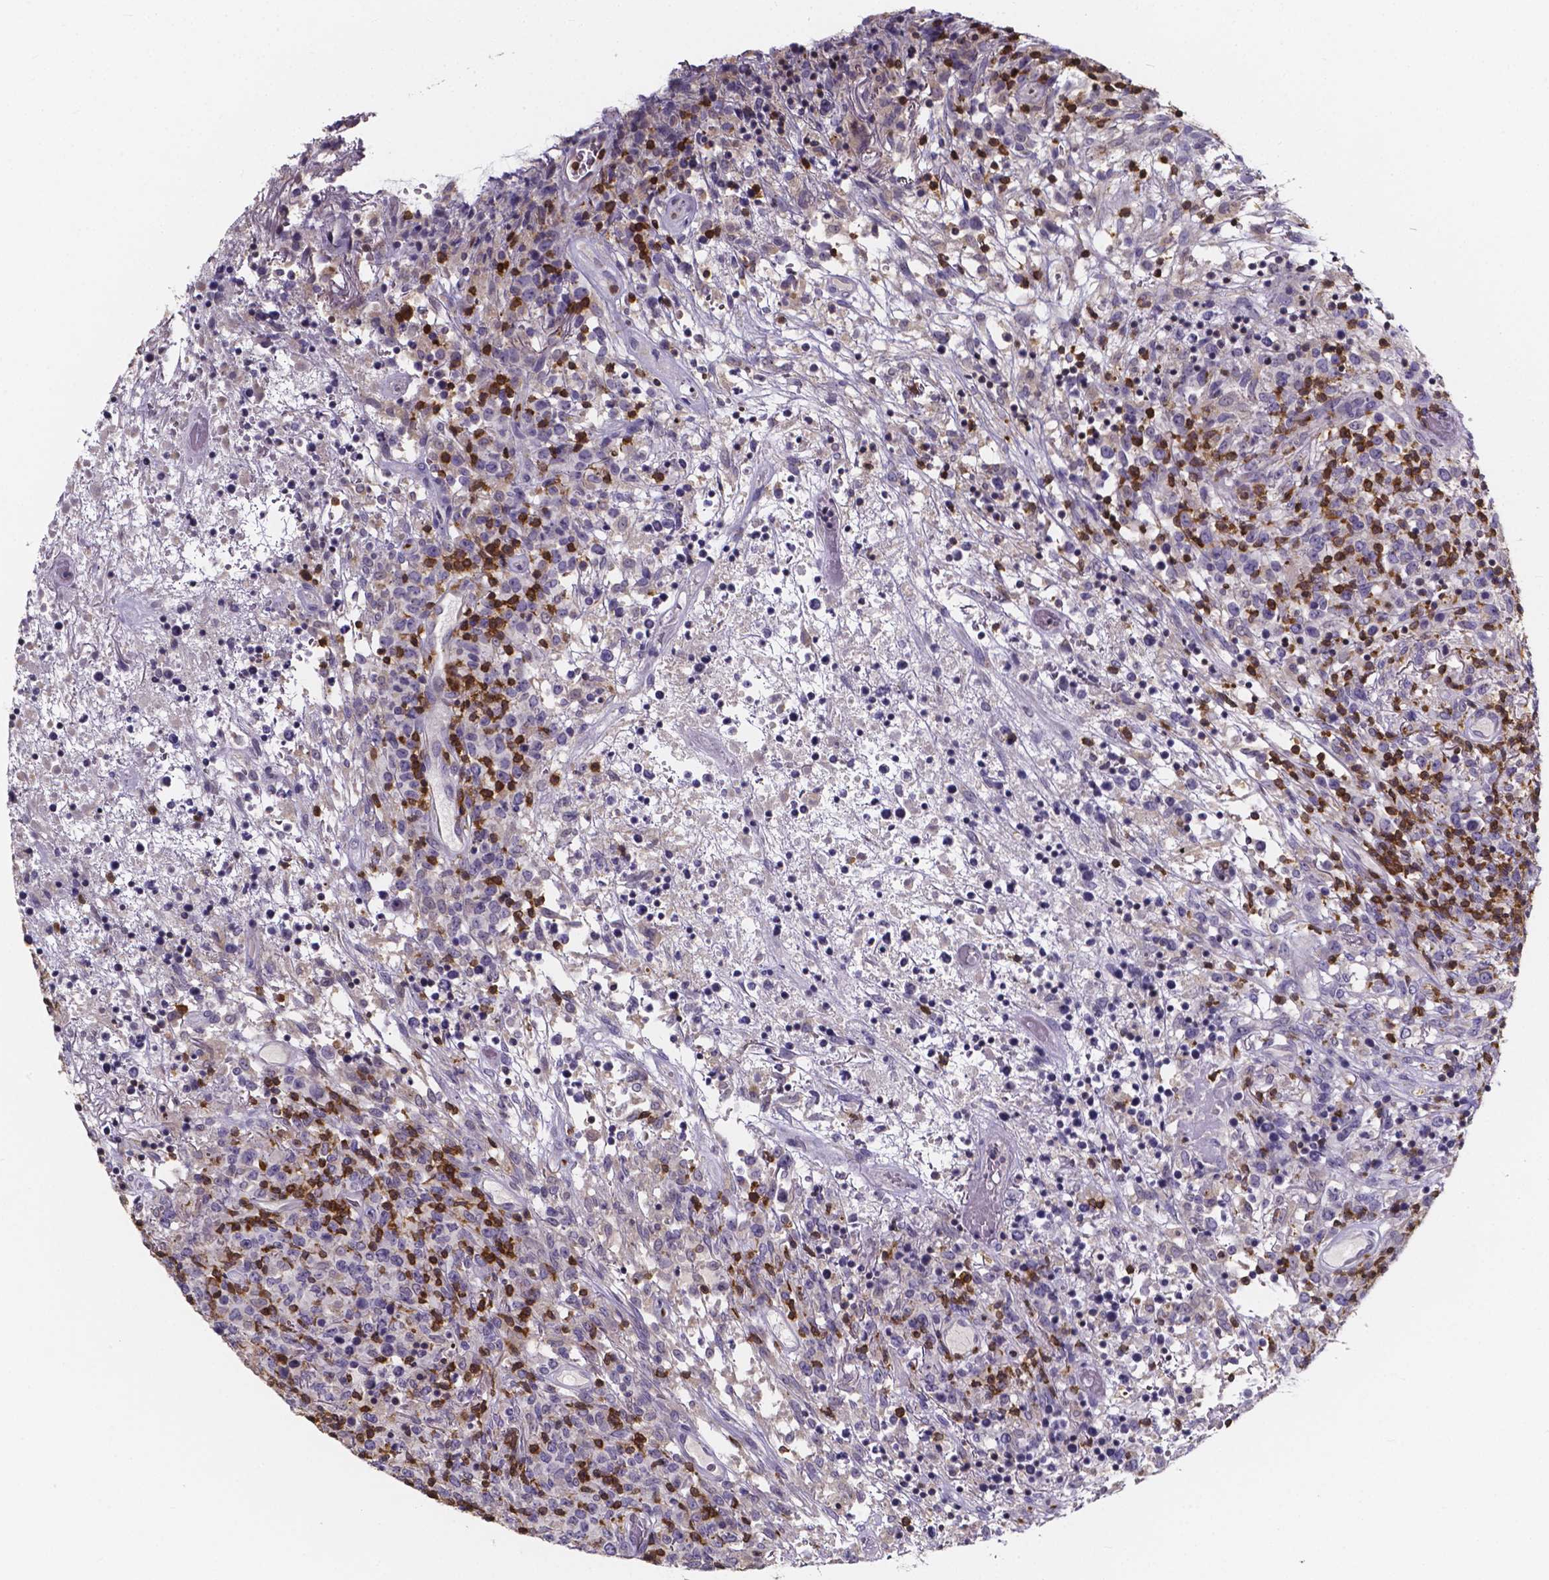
{"staining": {"intensity": "strong", "quantity": "25%-75%", "location": "cytoplasmic/membranous"}, "tissue": "lymphoma", "cell_type": "Tumor cells", "image_type": "cancer", "snomed": [{"axis": "morphology", "description": "Malignant lymphoma, non-Hodgkin's type, High grade"}, {"axis": "topography", "description": "Lung"}], "caption": "Strong cytoplasmic/membranous positivity is present in approximately 25%-75% of tumor cells in high-grade malignant lymphoma, non-Hodgkin's type. (brown staining indicates protein expression, while blue staining denotes nuclei).", "gene": "THEMIS", "patient": {"sex": "male", "age": 79}}